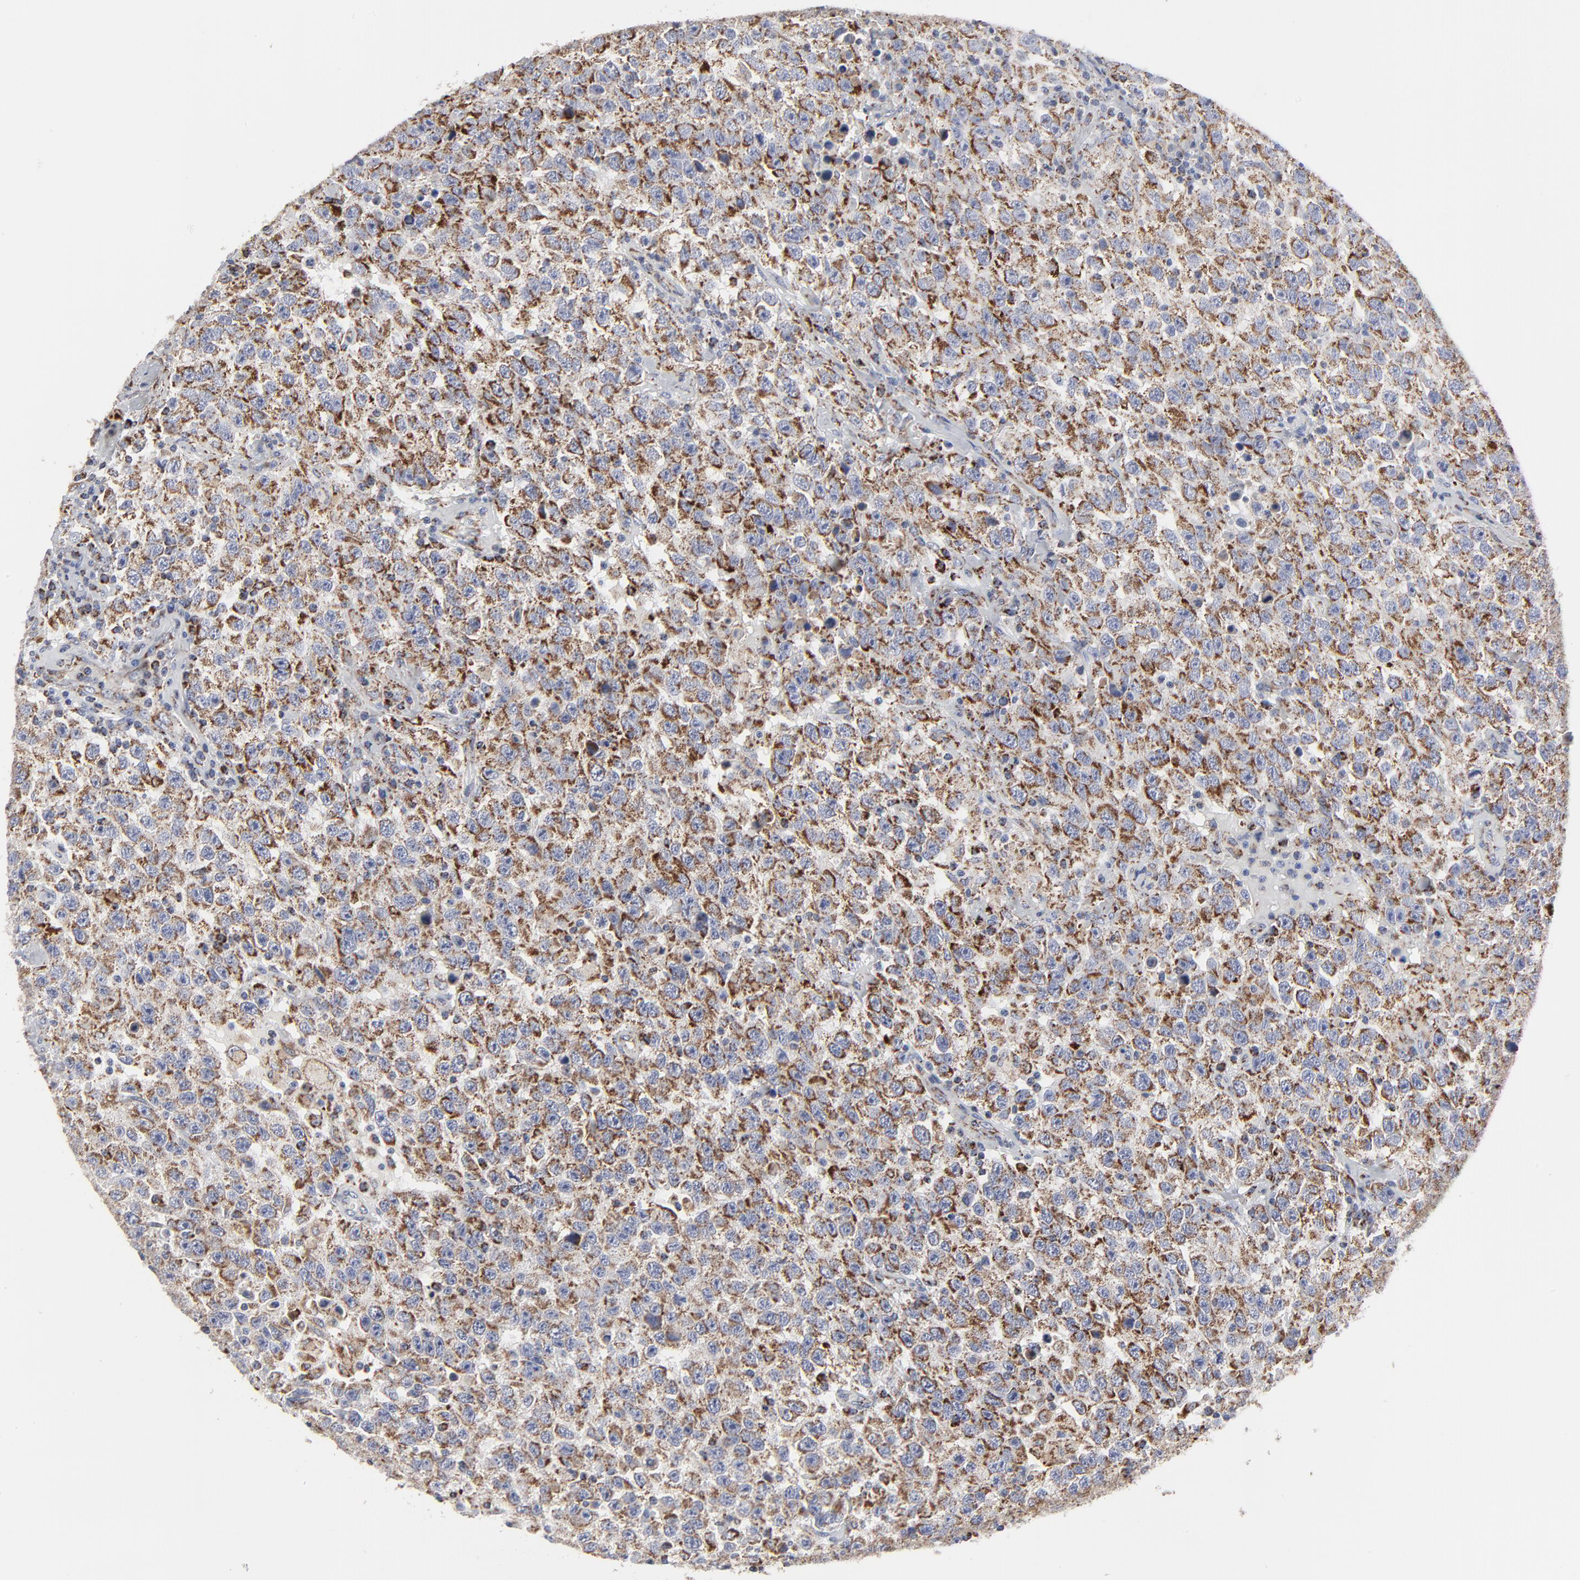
{"staining": {"intensity": "strong", "quantity": ">75%", "location": "cytoplasmic/membranous"}, "tissue": "testis cancer", "cell_type": "Tumor cells", "image_type": "cancer", "snomed": [{"axis": "morphology", "description": "Seminoma, NOS"}, {"axis": "topography", "description": "Testis"}], "caption": "Approximately >75% of tumor cells in testis seminoma display strong cytoplasmic/membranous protein positivity as visualized by brown immunohistochemical staining.", "gene": "TXNRD2", "patient": {"sex": "male", "age": 41}}